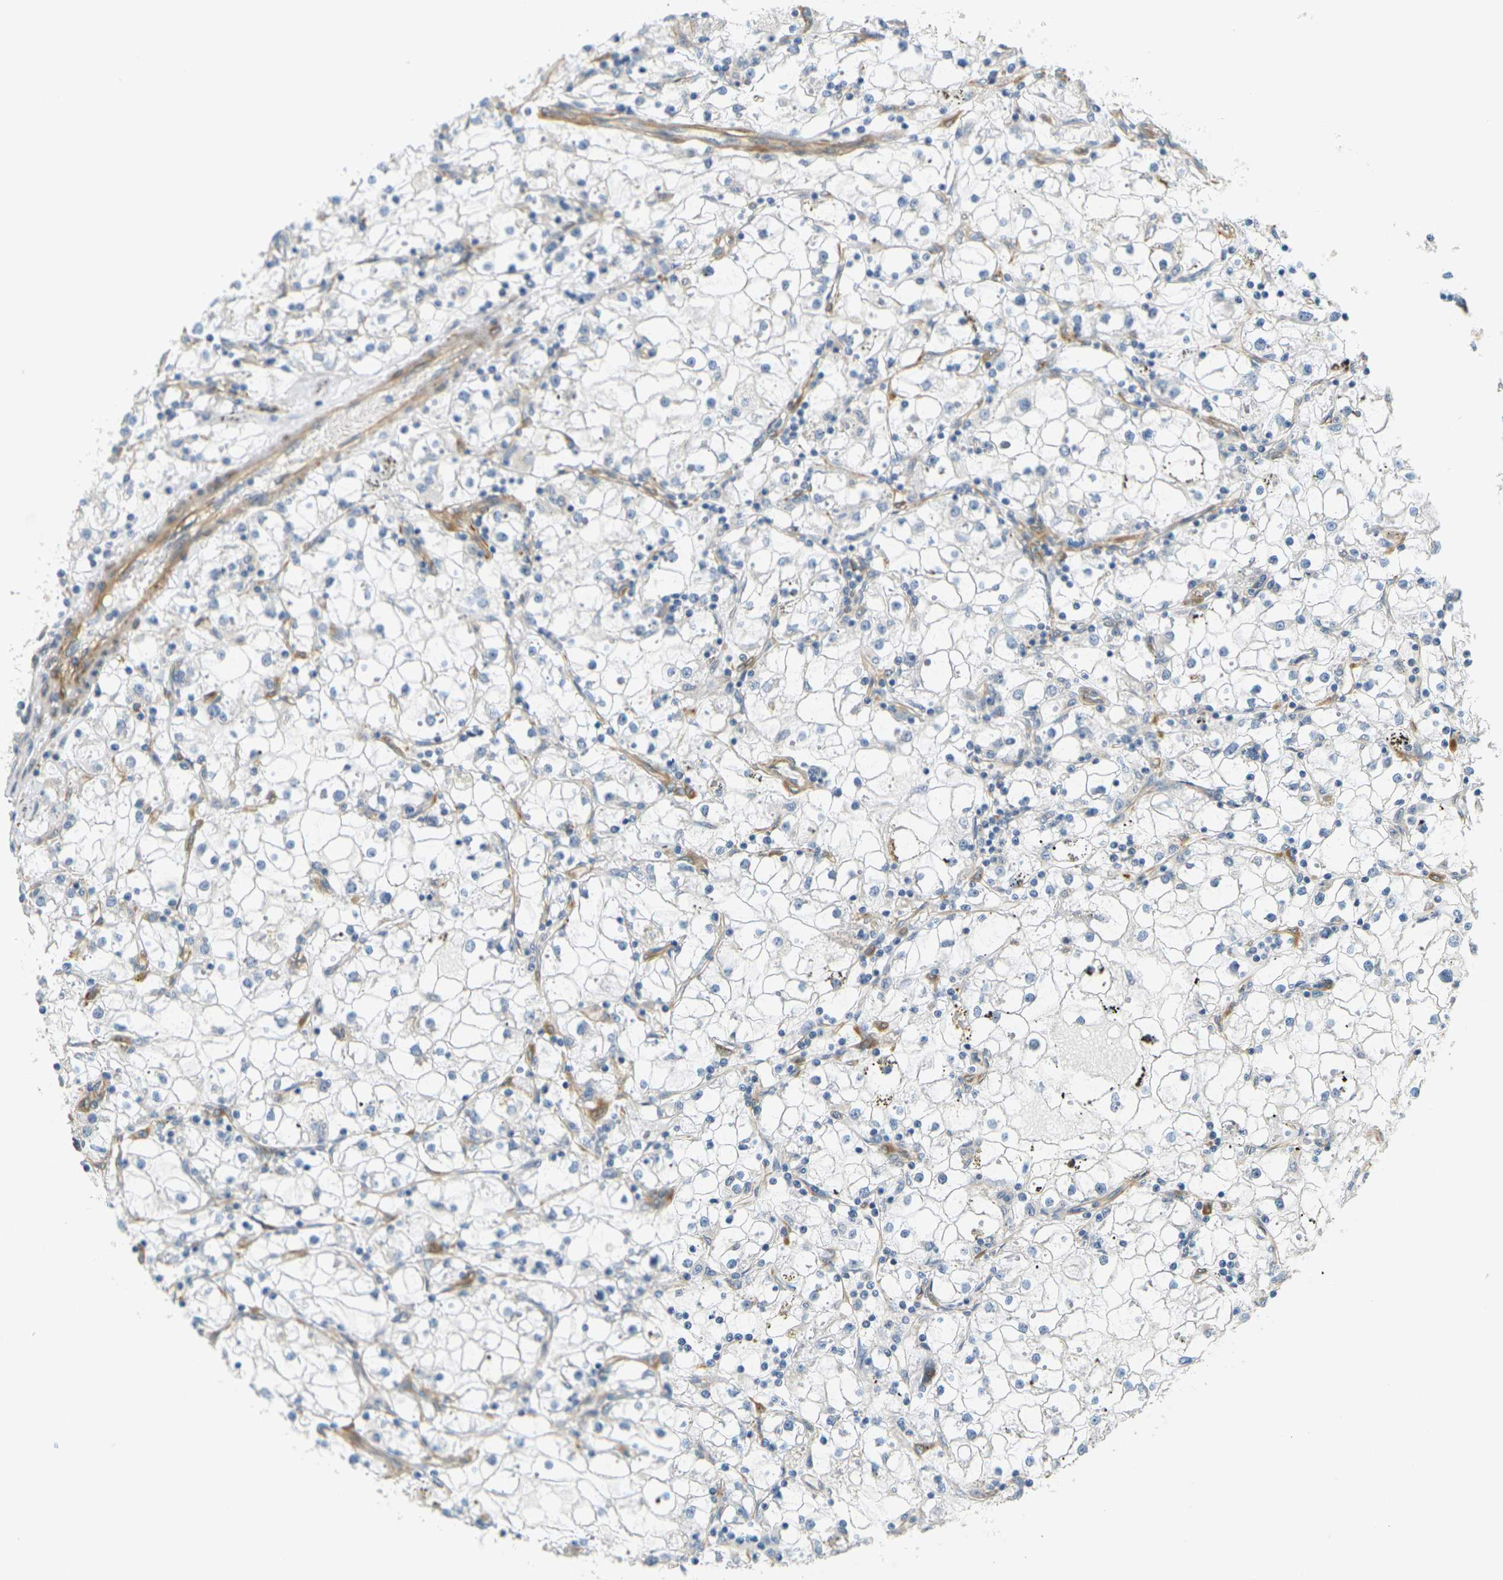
{"staining": {"intensity": "negative", "quantity": "none", "location": "none"}, "tissue": "renal cancer", "cell_type": "Tumor cells", "image_type": "cancer", "snomed": [{"axis": "morphology", "description": "Adenocarcinoma, NOS"}, {"axis": "topography", "description": "Kidney"}], "caption": "This is an immunohistochemistry (IHC) histopathology image of adenocarcinoma (renal). There is no expression in tumor cells.", "gene": "CYTH3", "patient": {"sex": "male", "age": 56}}